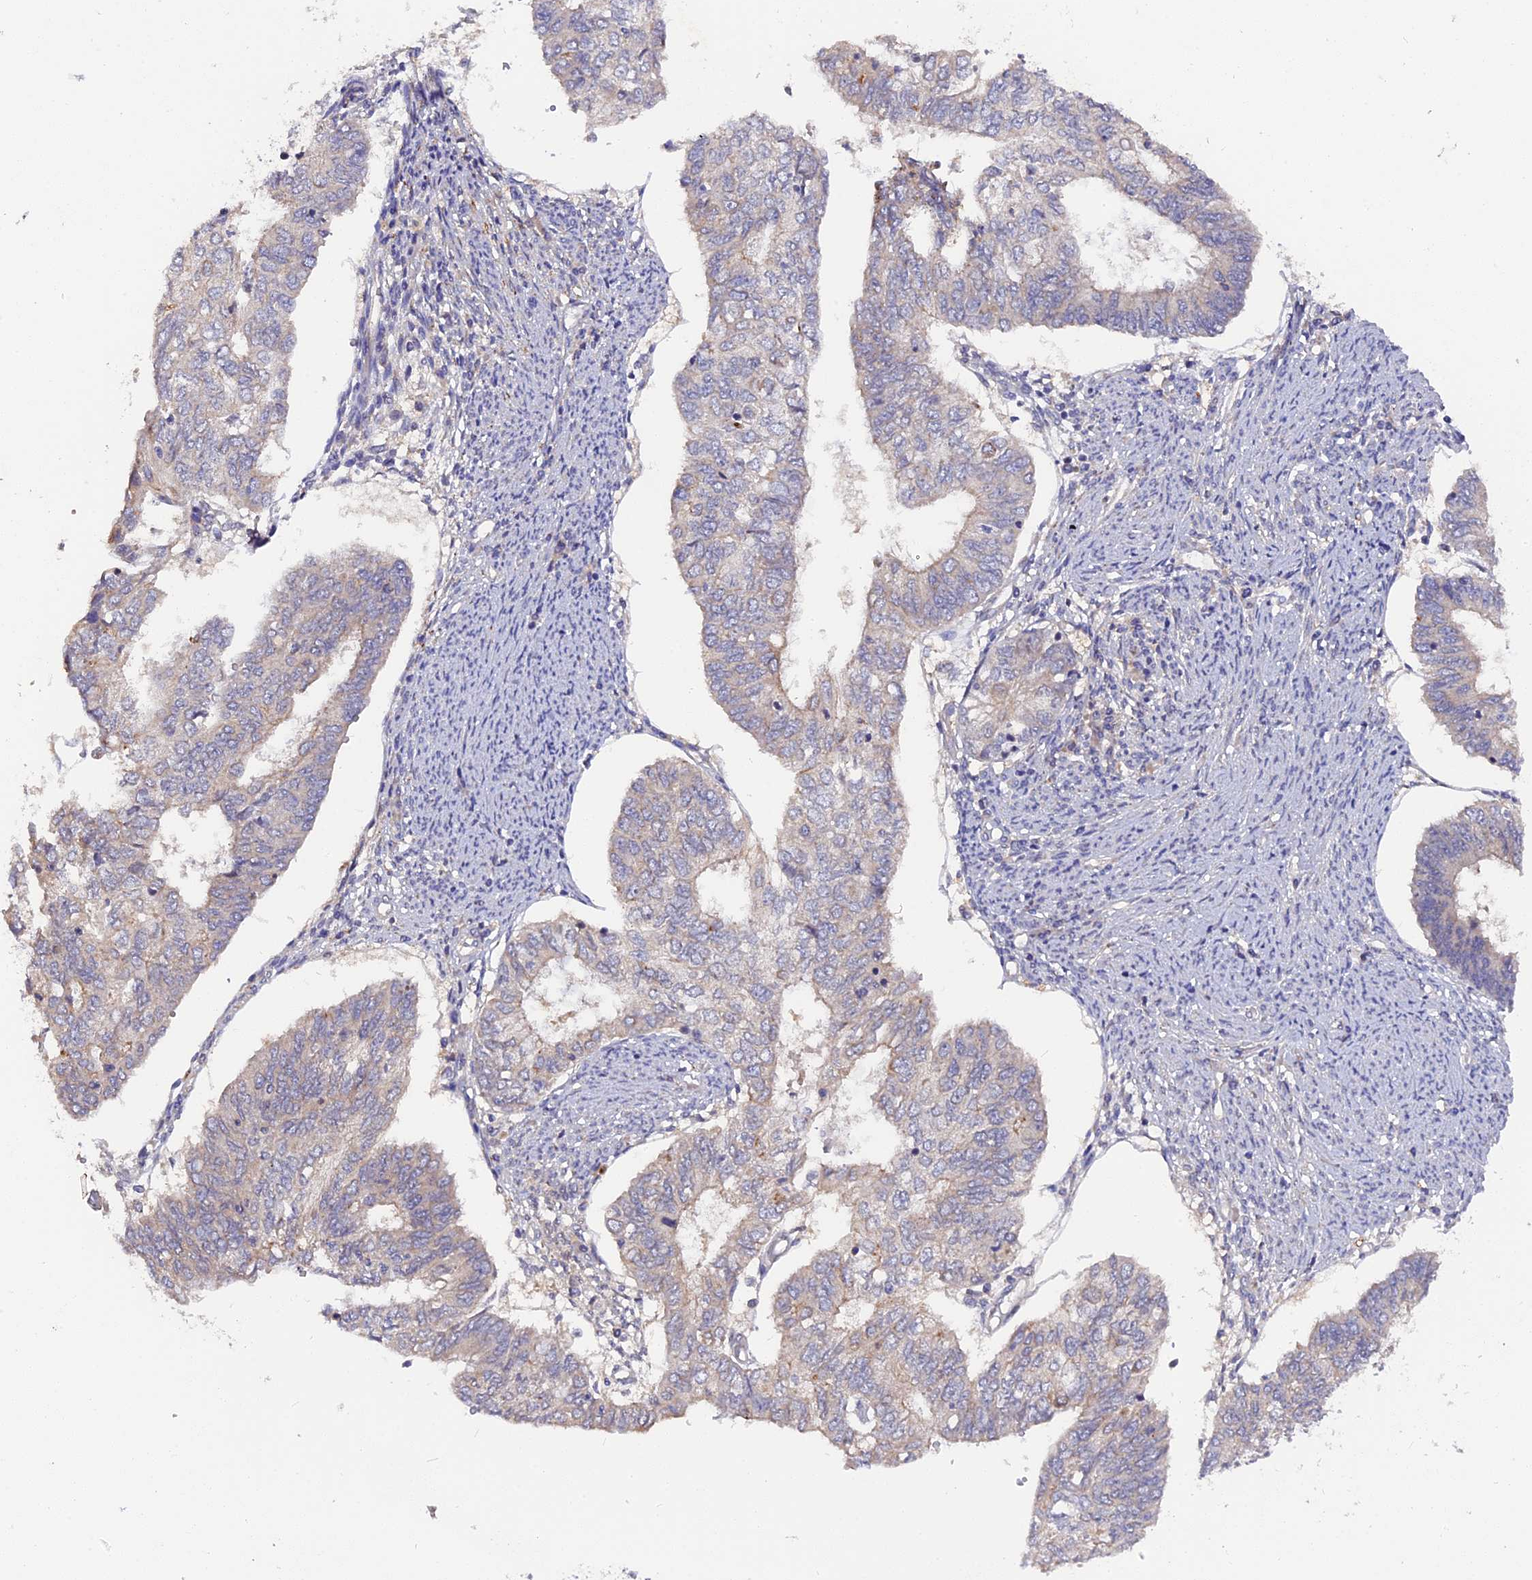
{"staining": {"intensity": "weak", "quantity": "<25%", "location": "cytoplasmic/membranous"}, "tissue": "endometrial cancer", "cell_type": "Tumor cells", "image_type": "cancer", "snomed": [{"axis": "morphology", "description": "Adenocarcinoma, NOS"}, {"axis": "topography", "description": "Endometrium"}], "caption": "This is an immunohistochemistry (IHC) photomicrograph of endometrial cancer. There is no staining in tumor cells.", "gene": "ZCCHC2", "patient": {"sex": "female", "age": 68}}